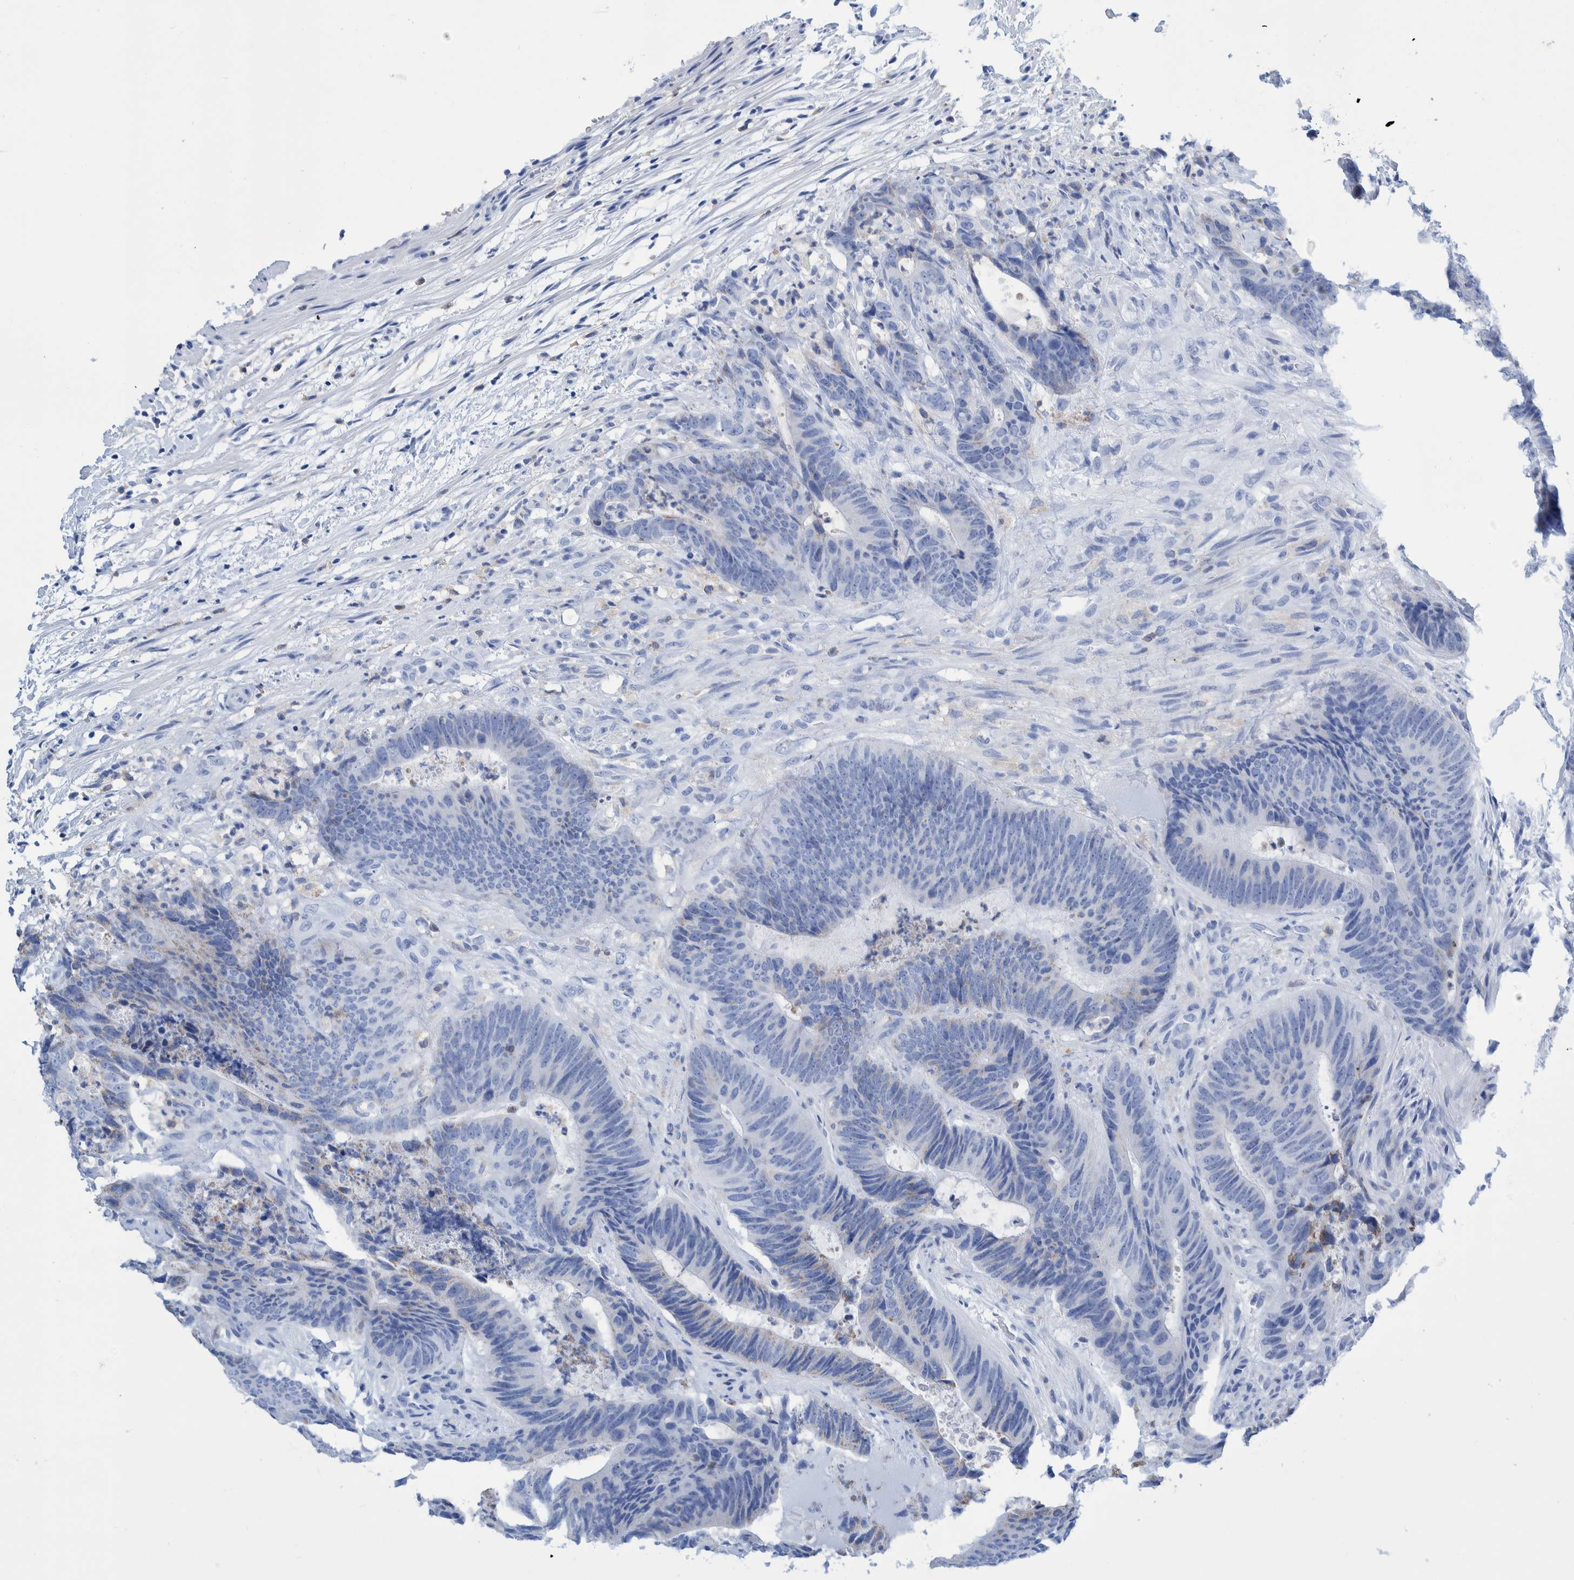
{"staining": {"intensity": "negative", "quantity": "none", "location": "none"}, "tissue": "colorectal cancer", "cell_type": "Tumor cells", "image_type": "cancer", "snomed": [{"axis": "morphology", "description": "Adenocarcinoma, NOS"}, {"axis": "topography", "description": "Colon"}], "caption": "Protein analysis of adenocarcinoma (colorectal) reveals no significant positivity in tumor cells. (IHC, brightfield microscopy, high magnification).", "gene": "KRT14", "patient": {"sex": "male", "age": 56}}